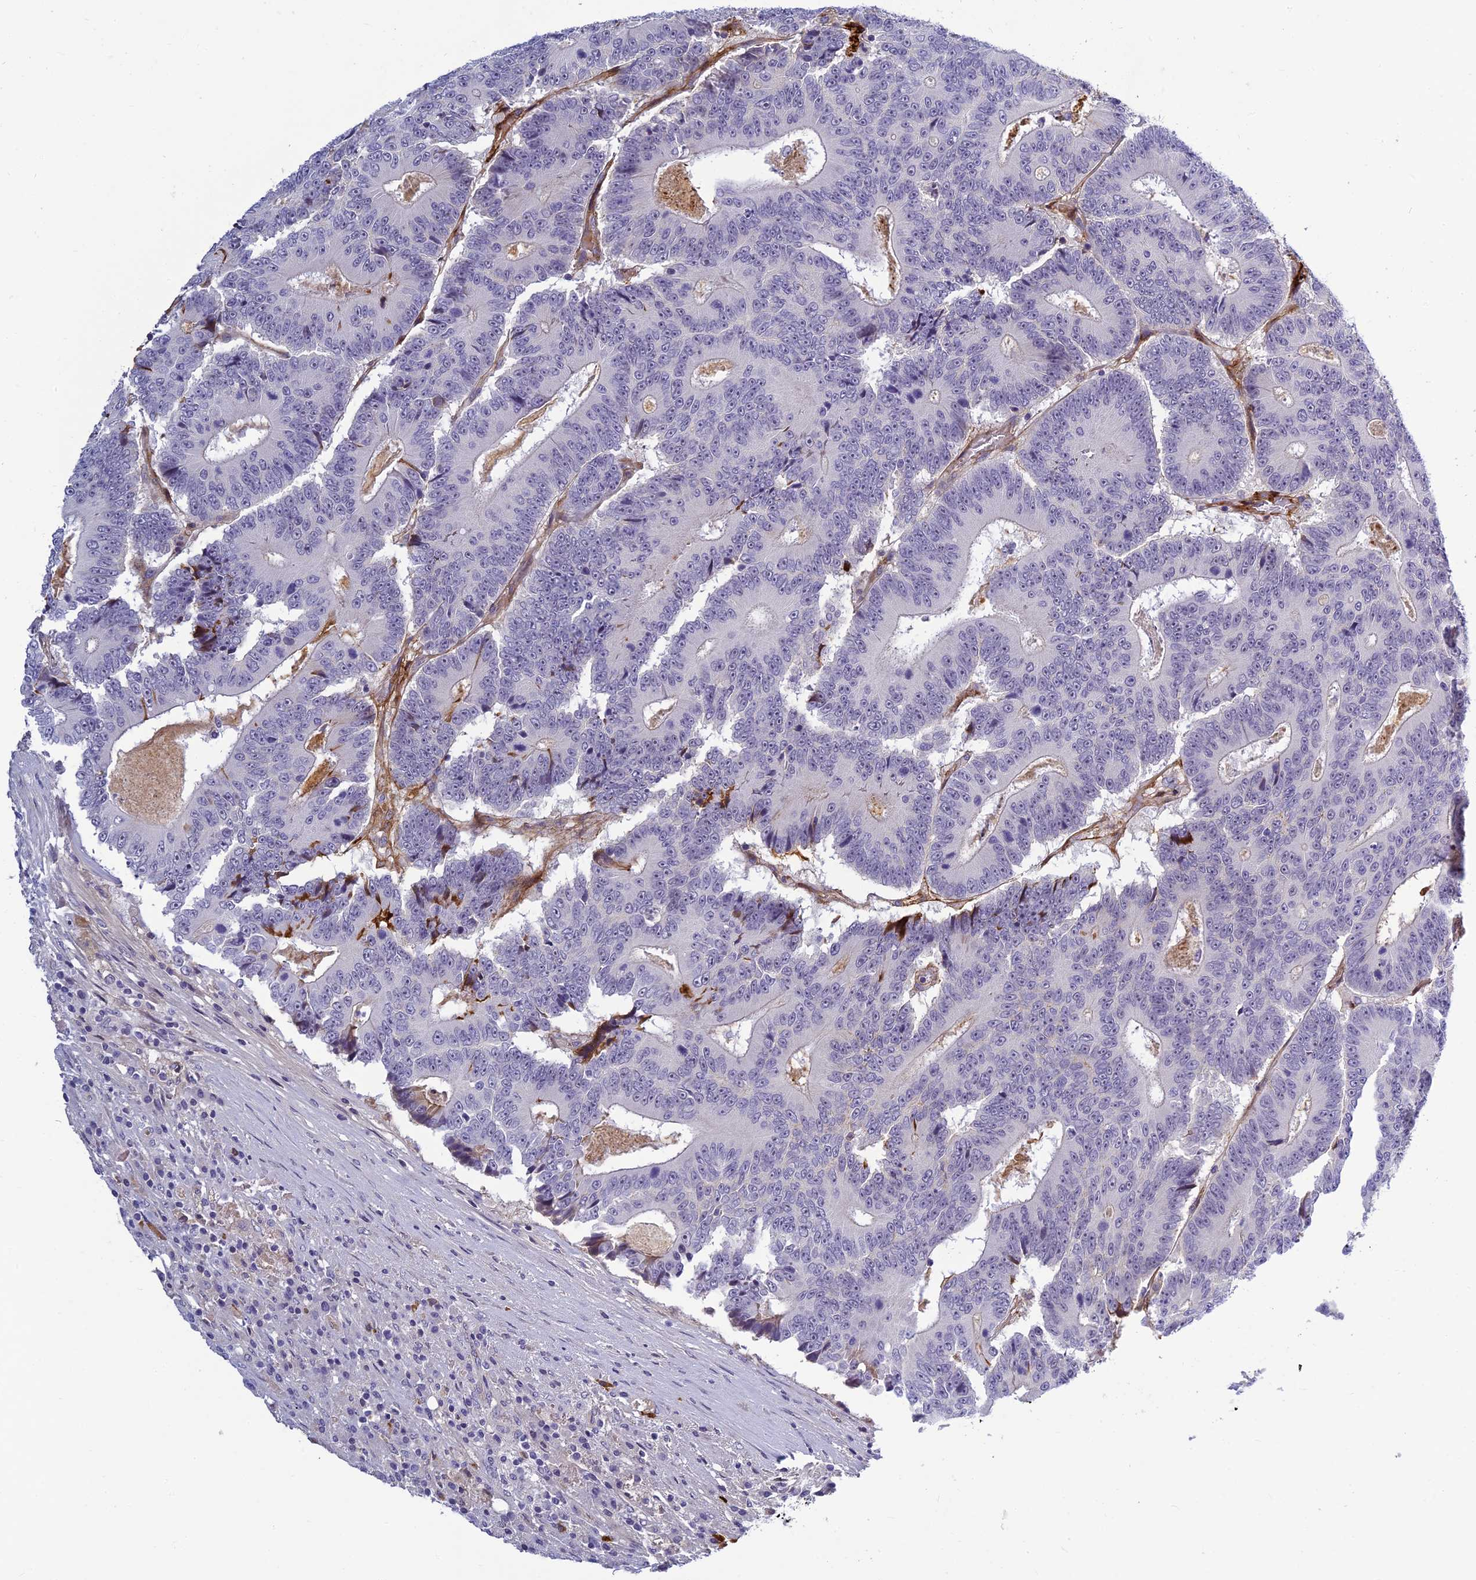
{"staining": {"intensity": "negative", "quantity": "none", "location": "none"}, "tissue": "colorectal cancer", "cell_type": "Tumor cells", "image_type": "cancer", "snomed": [{"axis": "morphology", "description": "Adenocarcinoma, NOS"}, {"axis": "topography", "description": "Colon"}], "caption": "Colorectal adenocarcinoma was stained to show a protein in brown. There is no significant staining in tumor cells.", "gene": "CLEC11A", "patient": {"sex": "male", "age": 83}}